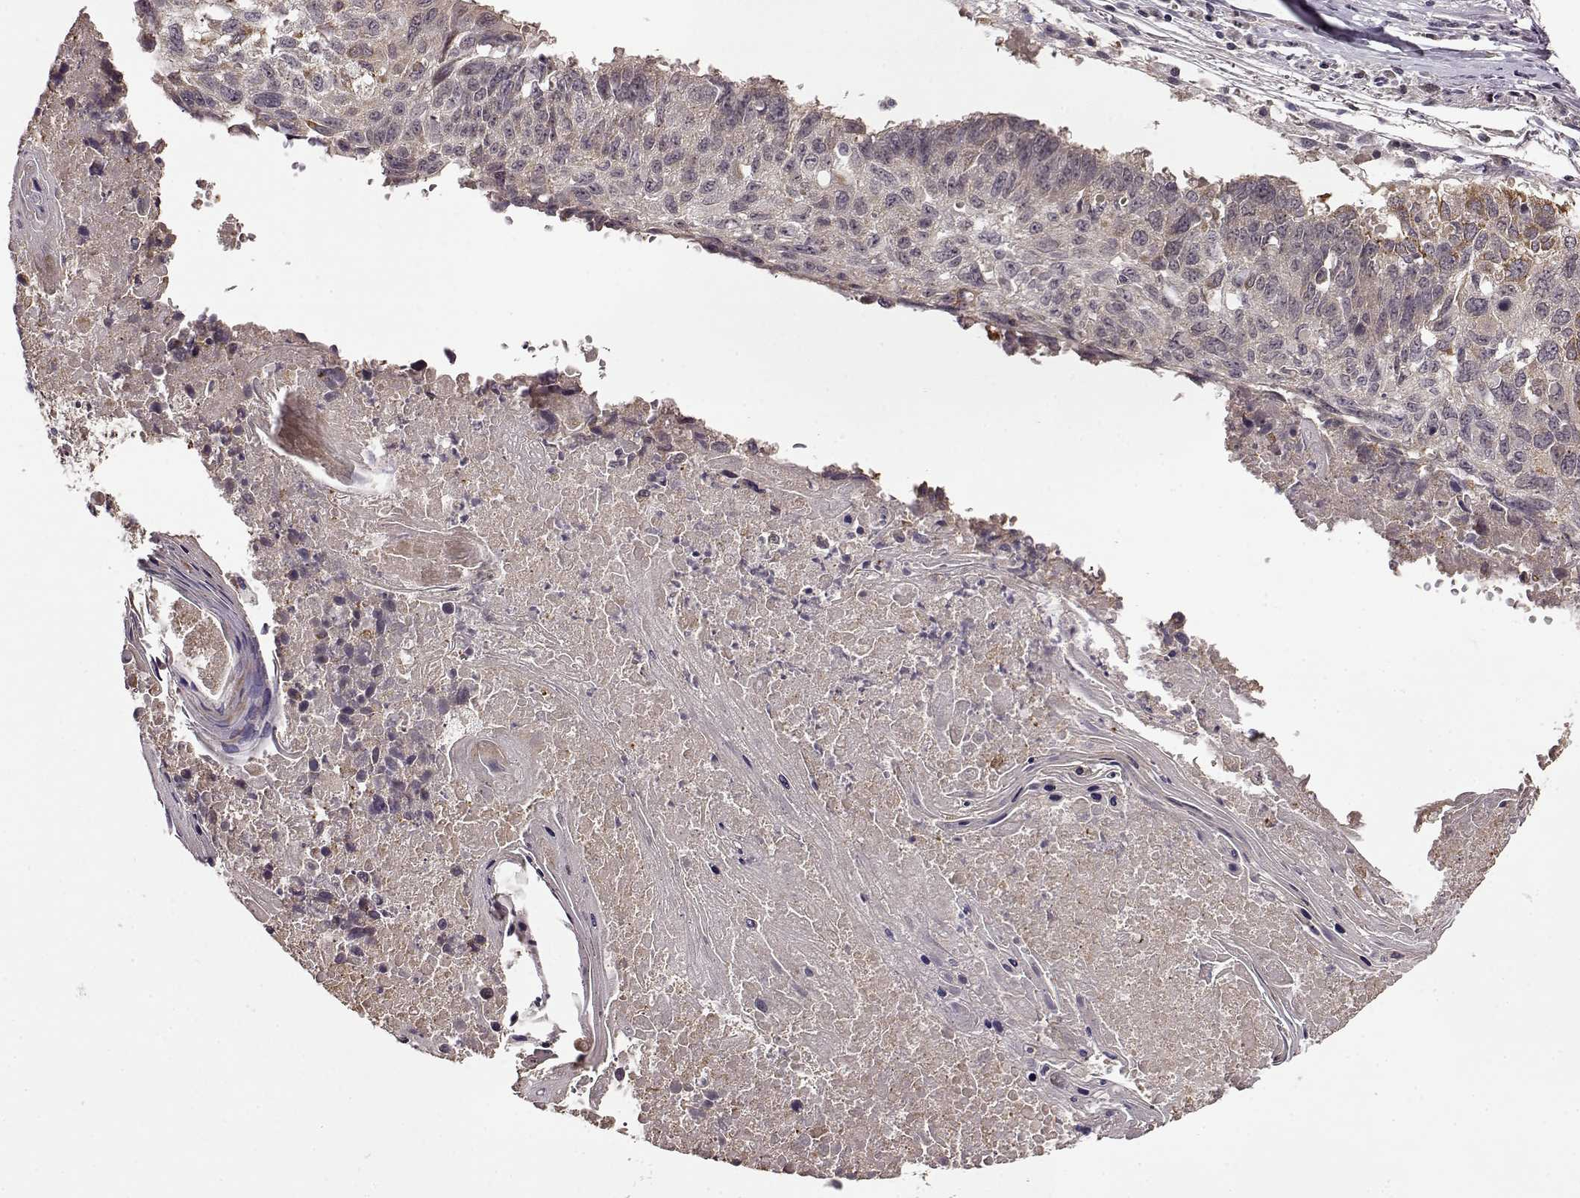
{"staining": {"intensity": "weak", "quantity": "<25%", "location": "cytoplasmic/membranous"}, "tissue": "lung cancer", "cell_type": "Tumor cells", "image_type": "cancer", "snomed": [{"axis": "morphology", "description": "Squamous cell carcinoma, NOS"}, {"axis": "topography", "description": "Lung"}], "caption": "IHC of human lung cancer (squamous cell carcinoma) reveals no staining in tumor cells.", "gene": "MAIP1", "patient": {"sex": "male", "age": 73}}